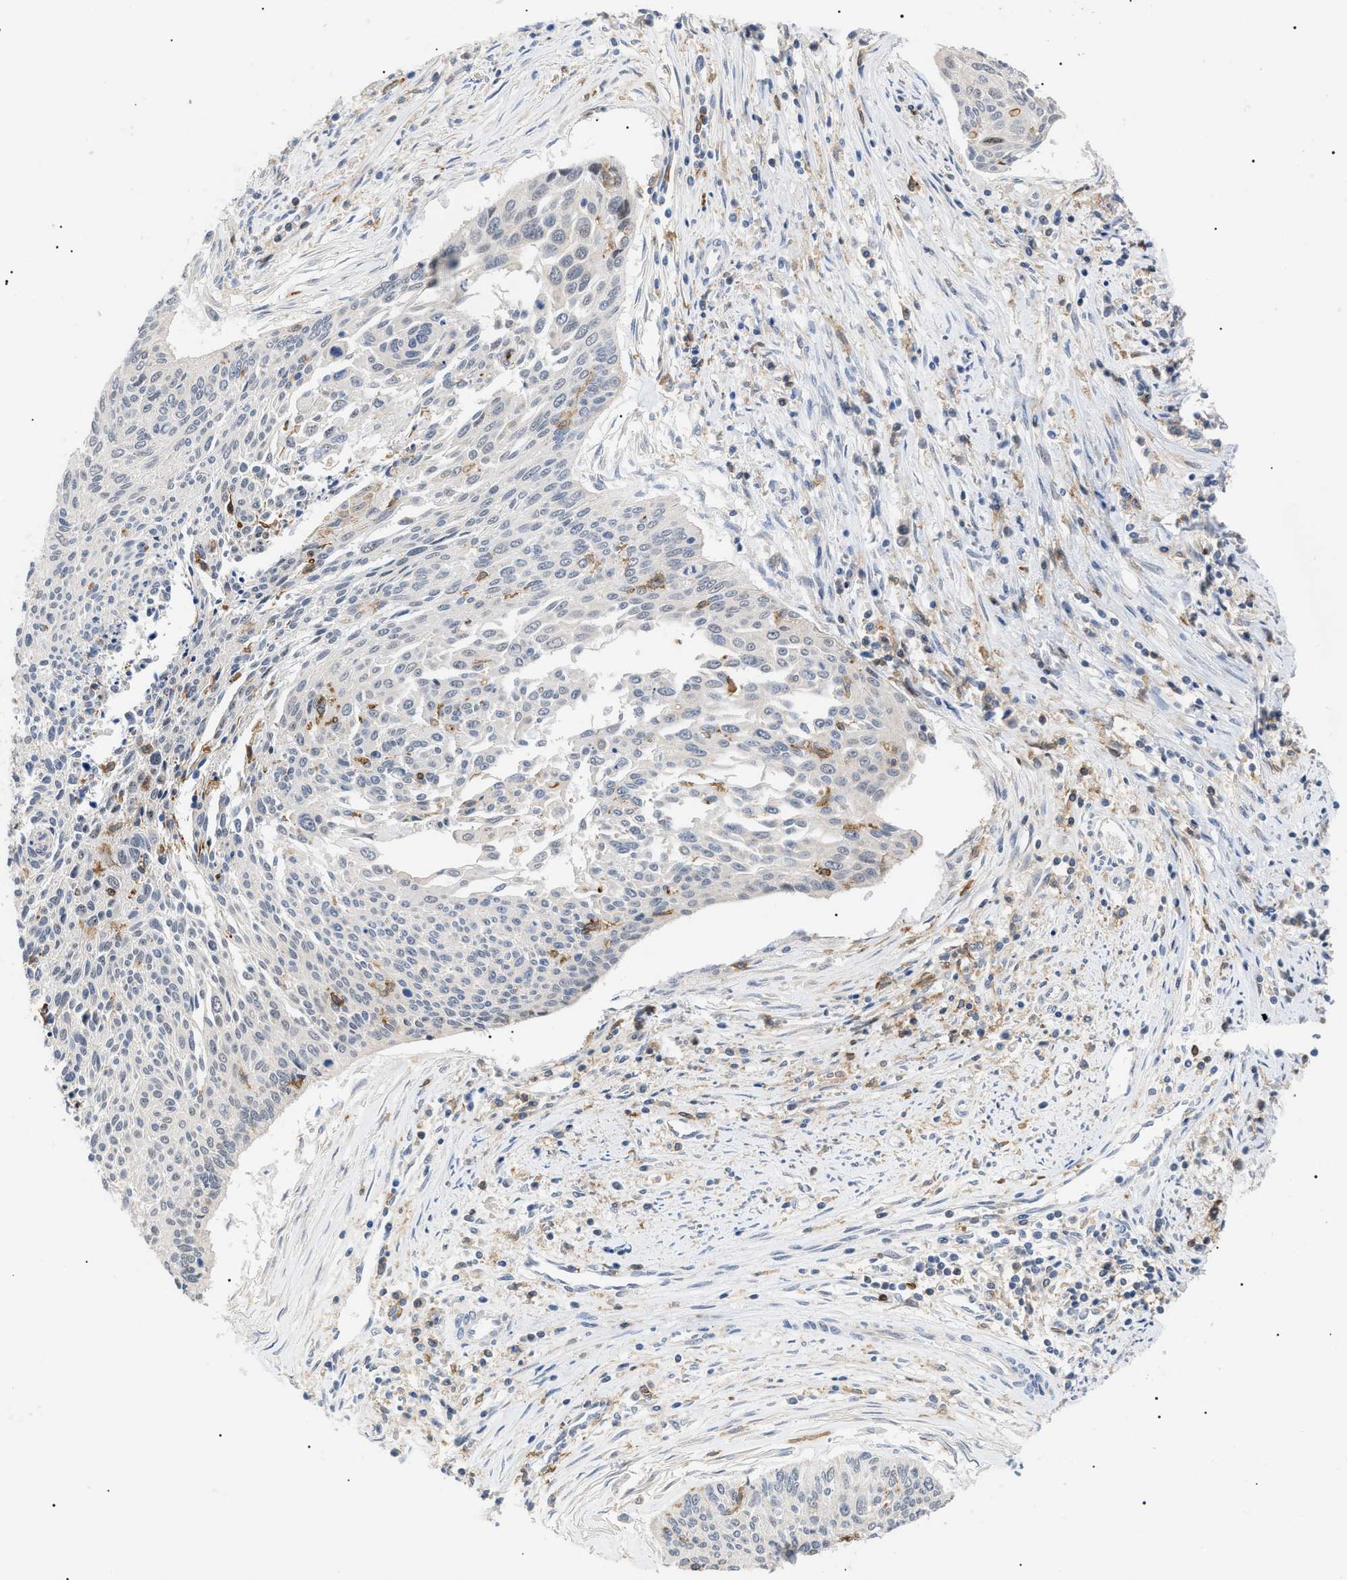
{"staining": {"intensity": "negative", "quantity": "none", "location": "none"}, "tissue": "cervical cancer", "cell_type": "Tumor cells", "image_type": "cancer", "snomed": [{"axis": "morphology", "description": "Squamous cell carcinoma, NOS"}, {"axis": "topography", "description": "Cervix"}], "caption": "The photomicrograph exhibits no staining of tumor cells in cervical cancer.", "gene": "CD300A", "patient": {"sex": "female", "age": 55}}